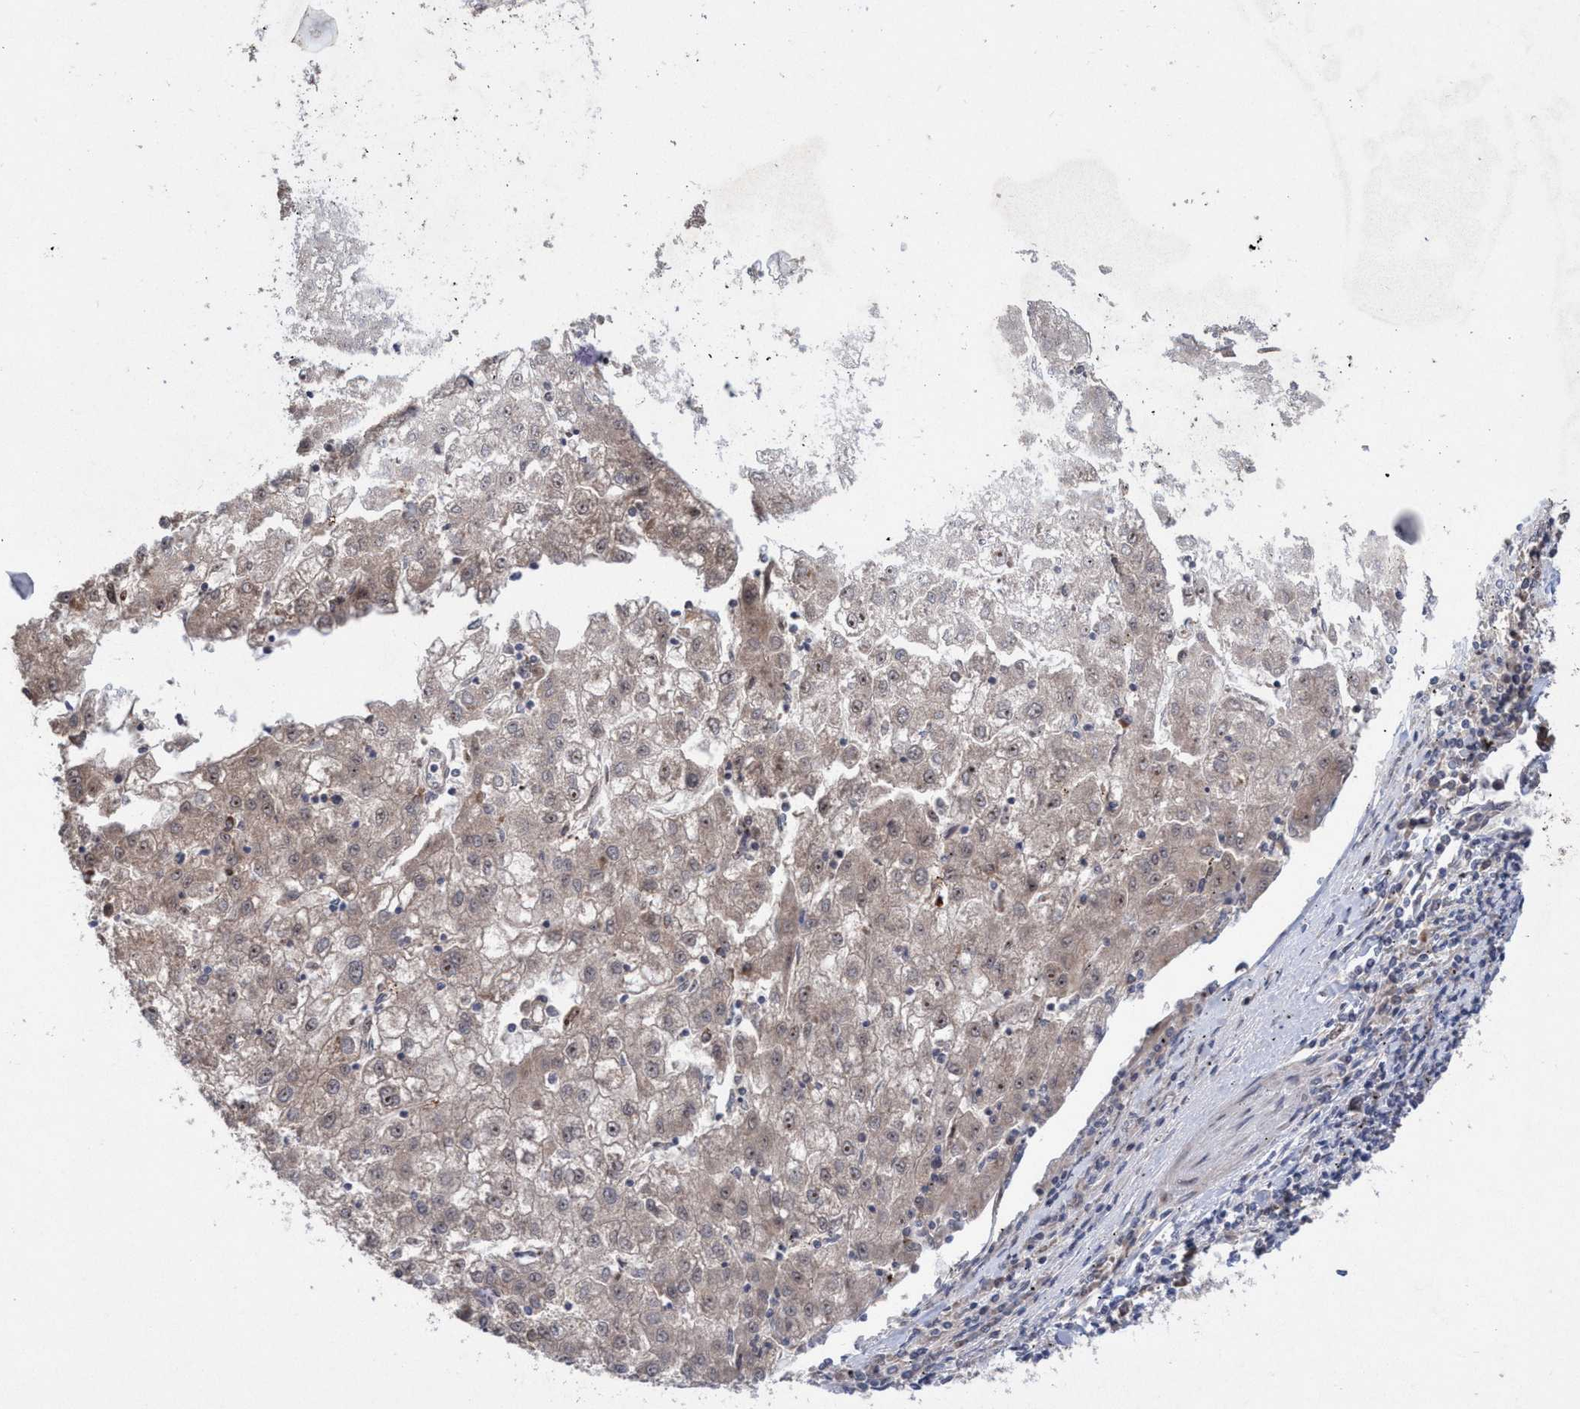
{"staining": {"intensity": "moderate", "quantity": ">75%", "location": "cytoplasmic/membranous,nuclear"}, "tissue": "liver cancer", "cell_type": "Tumor cells", "image_type": "cancer", "snomed": [{"axis": "morphology", "description": "Carcinoma, Hepatocellular, NOS"}, {"axis": "topography", "description": "Liver"}], "caption": "Moderate cytoplasmic/membranous and nuclear protein positivity is identified in approximately >75% of tumor cells in liver cancer.", "gene": "P2RY14", "patient": {"sex": "male", "age": 72}}